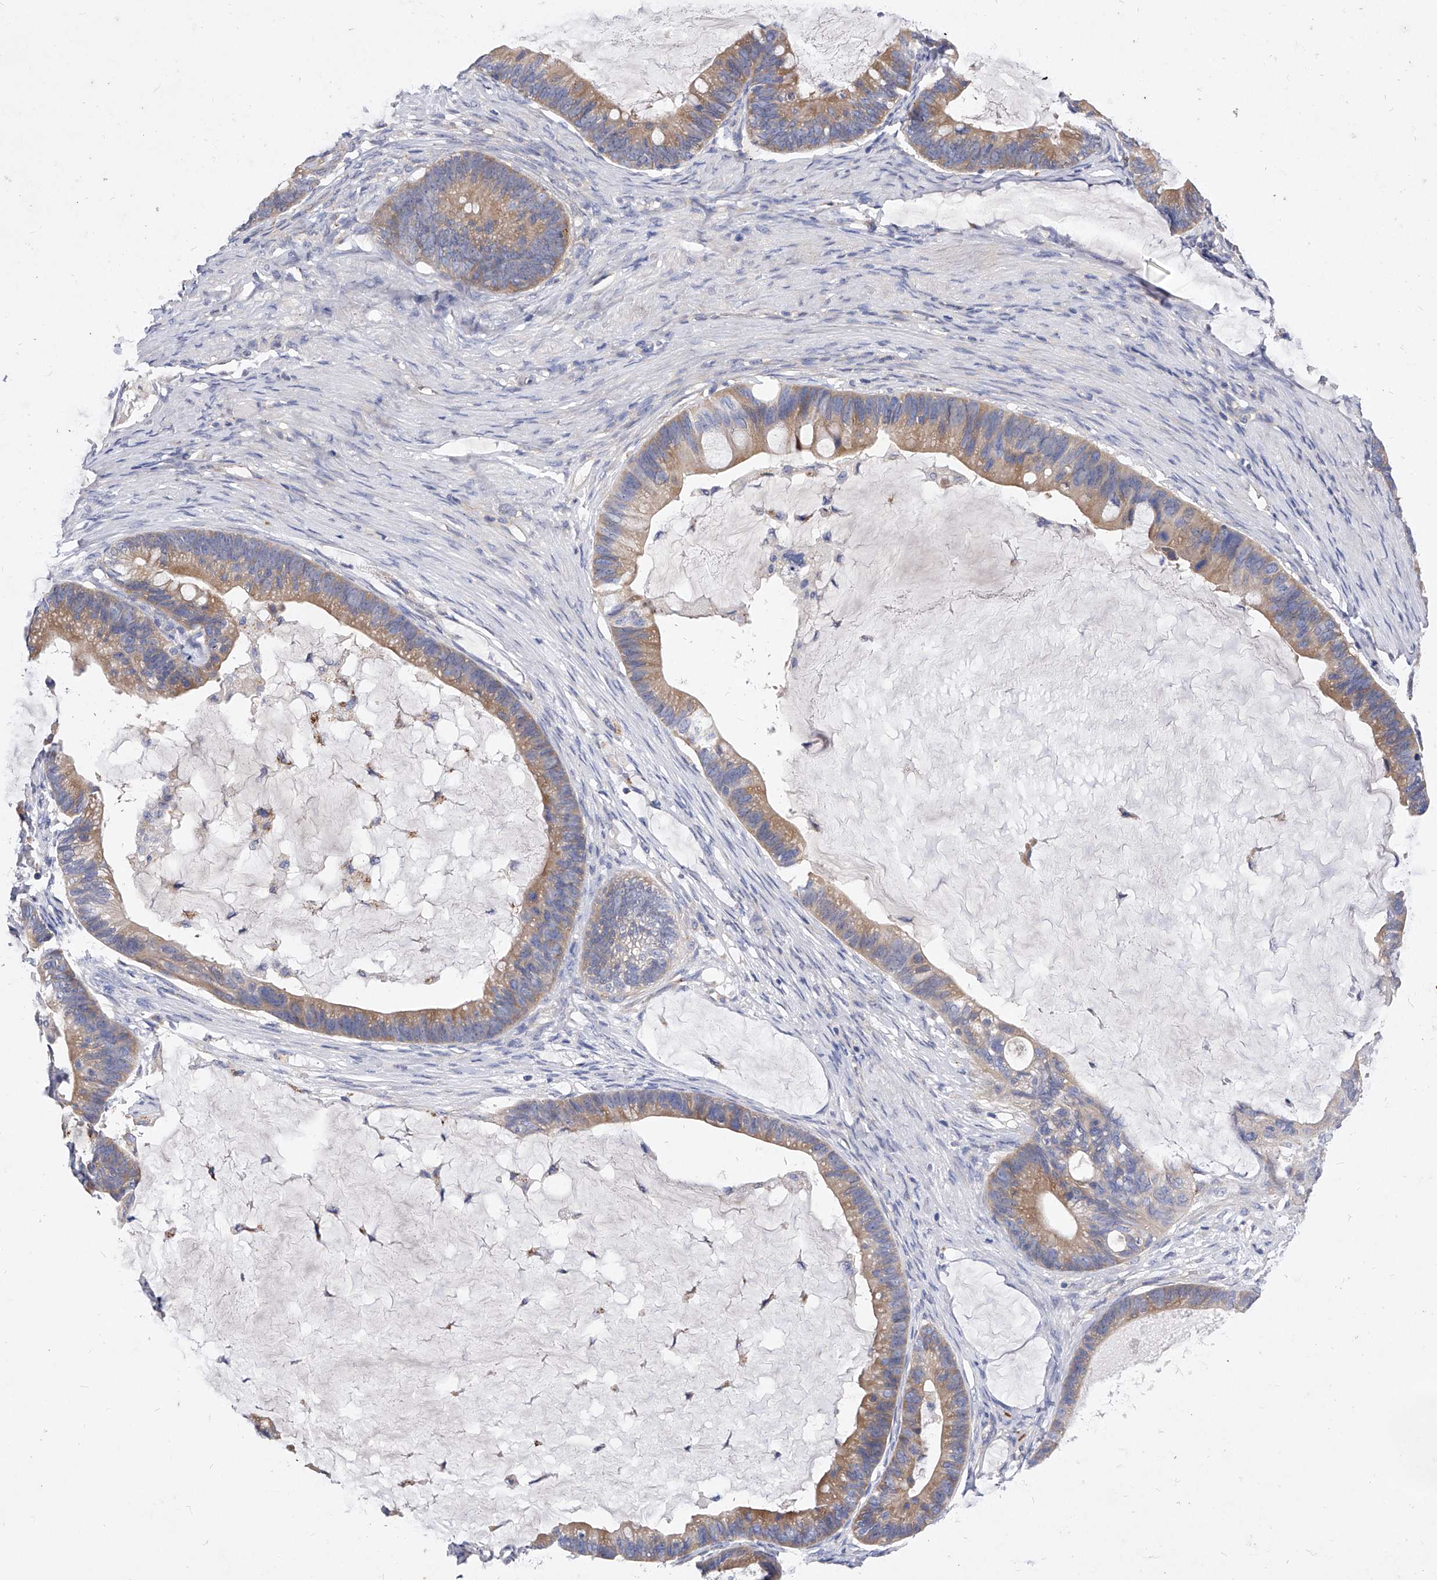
{"staining": {"intensity": "moderate", "quantity": ">75%", "location": "cytoplasmic/membranous"}, "tissue": "ovarian cancer", "cell_type": "Tumor cells", "image_type": "cancer", "snomed": [{"axis": "morphology", "description": "Cystadenocarcinoma, mucinous, NOS"}, {"axis": "topography", "description": "Ovary"}], "caption": "Human ovarian mucinous cystadenocarcinoma stained with a protein marker demonstrates moderate staining in tumor cells.", "gene": "PPP5C", "patient": {"sex": "female", "age": 61}}